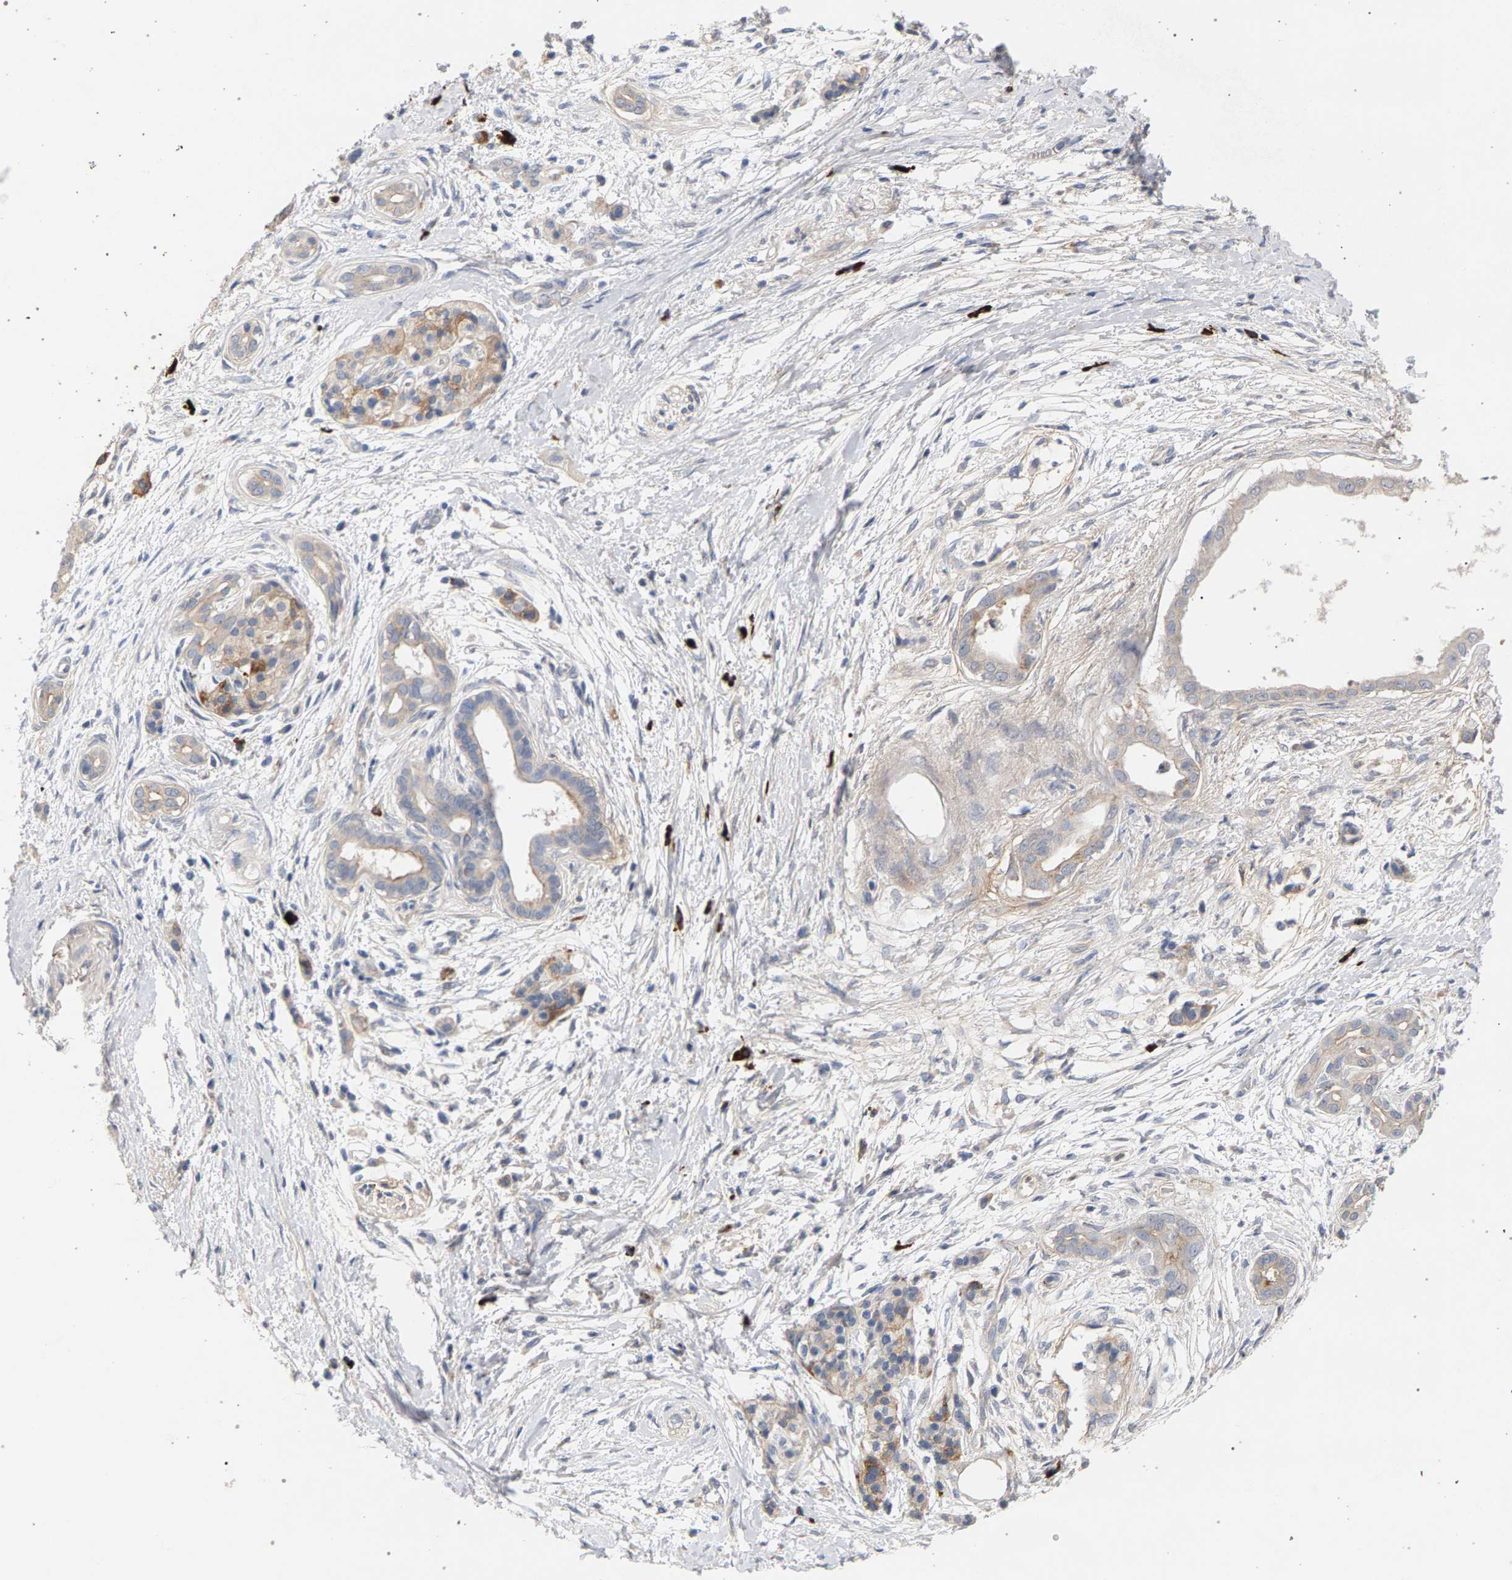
{"staining": {"intensity": "negative", "quantity": "none", "location": "none"}, "tissue": "pancreatic cancer", "cell_type": "Tumor cells", "image_type": "cancer", "snomed": [{"axis": "morphology", "description": "Adenocarcinoma, NOS"}, {"axis": "topography", "description": "Pancreas"}], "caption": "IHC histopathology image of adenocarcinoma (pancreatic) stained for a protein (brown), which exhibits no staining in tumor cells. (Brightfield microscopy of DAB (3,3'-diaminobenzidine) IHC at high magnification).", "gene": "MAMDC2", "patient": {"sex": "male", "age": 59}}